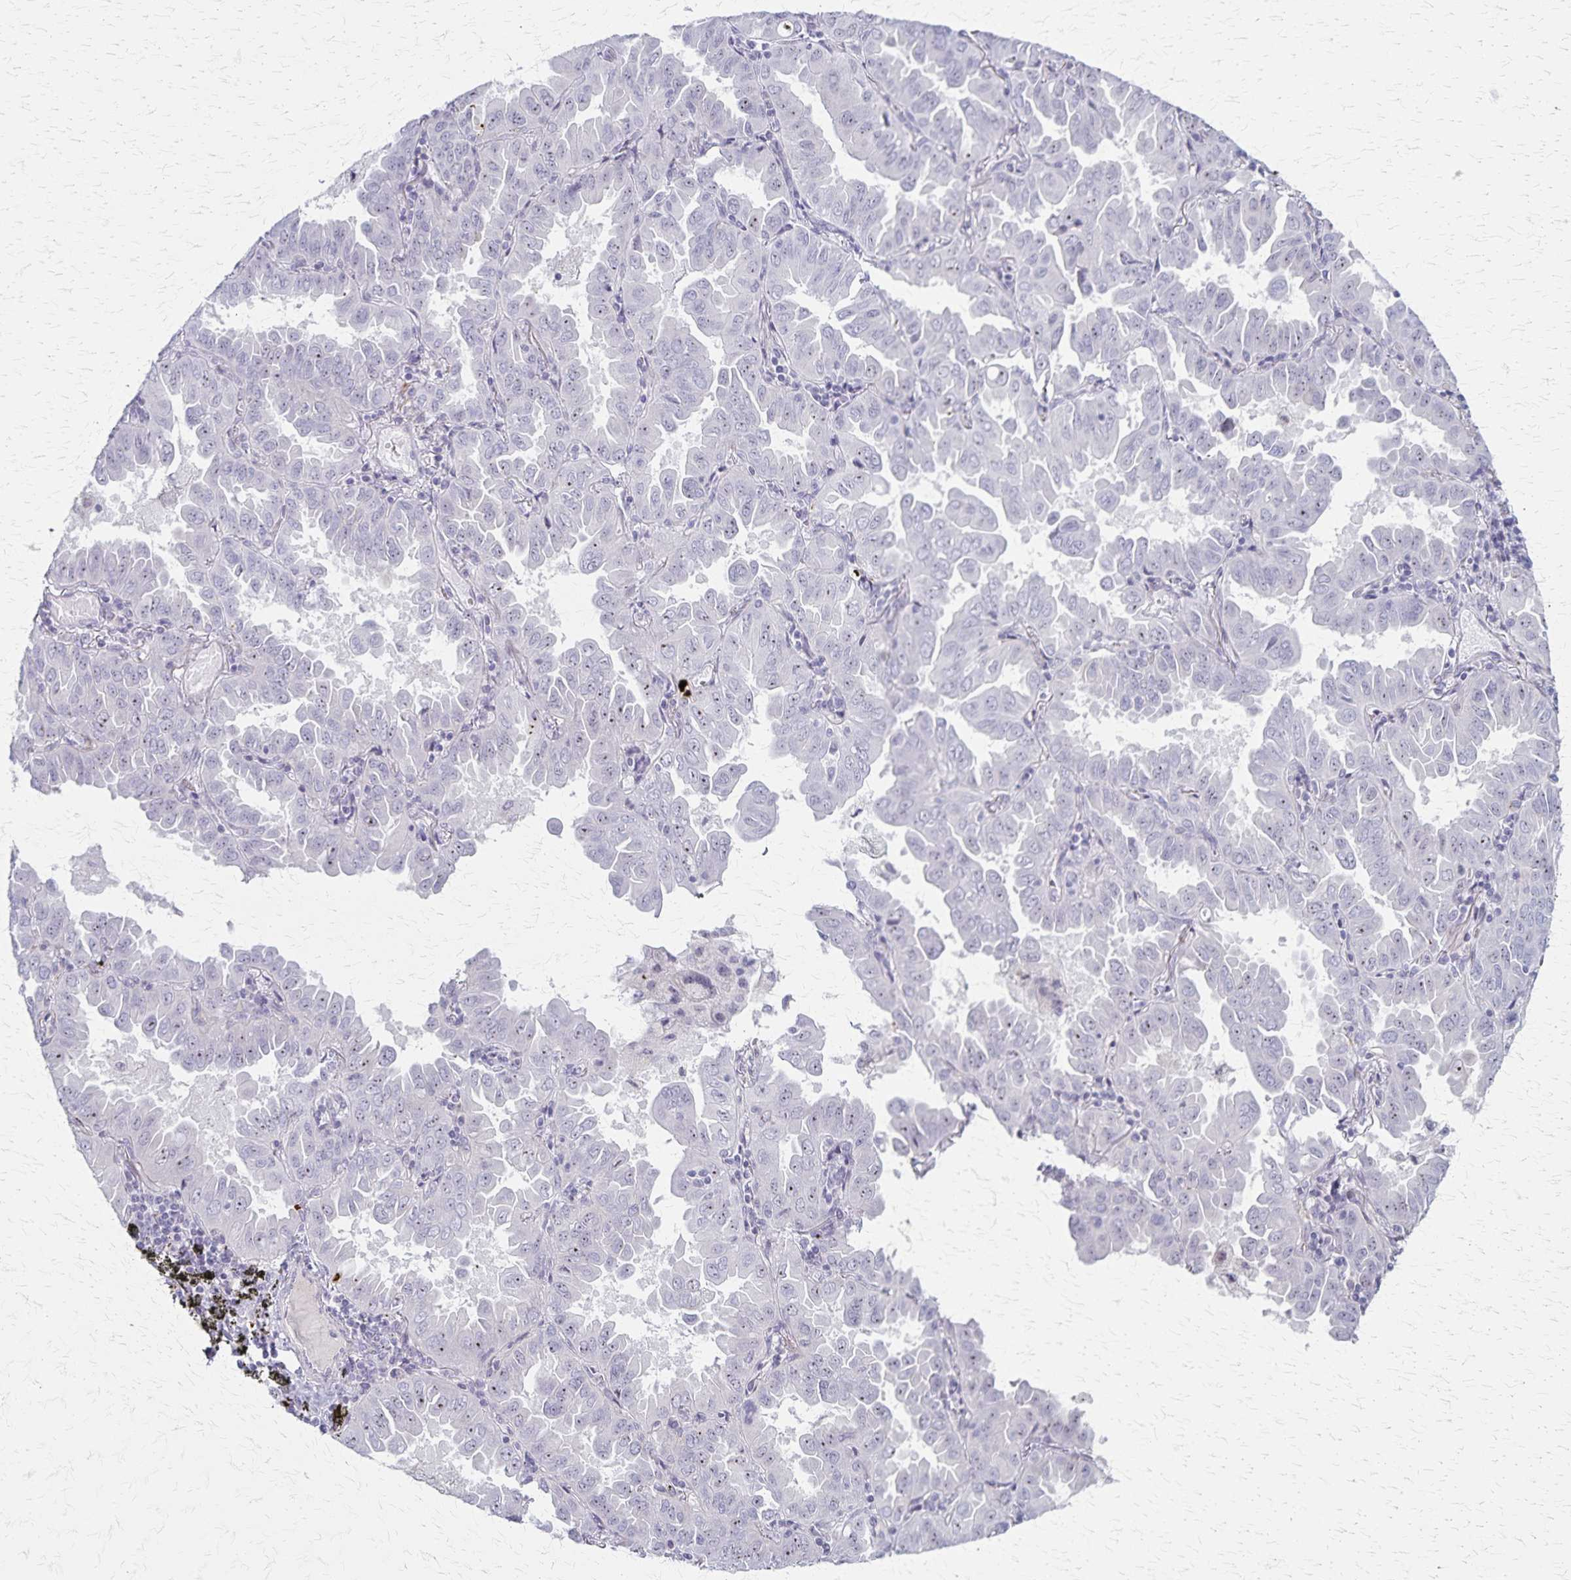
{"staining": {"intensity": "weak", "quantity": "<25%", "location": "nuclear"}, "tissue": "lung cancer", "cell_type": "Tumor cells", "image_type": "cancer", "snomed": [{"axis": "morphology", "description": "Adenocarcinoma, NOS"}, {"axis": "topography", "description": "Lung"}], "caption": "Tumor cells are negative for brown protein staining in lung cancer.", "gene": "DLK2", "patient": {"sex": "male", "age": 64}}